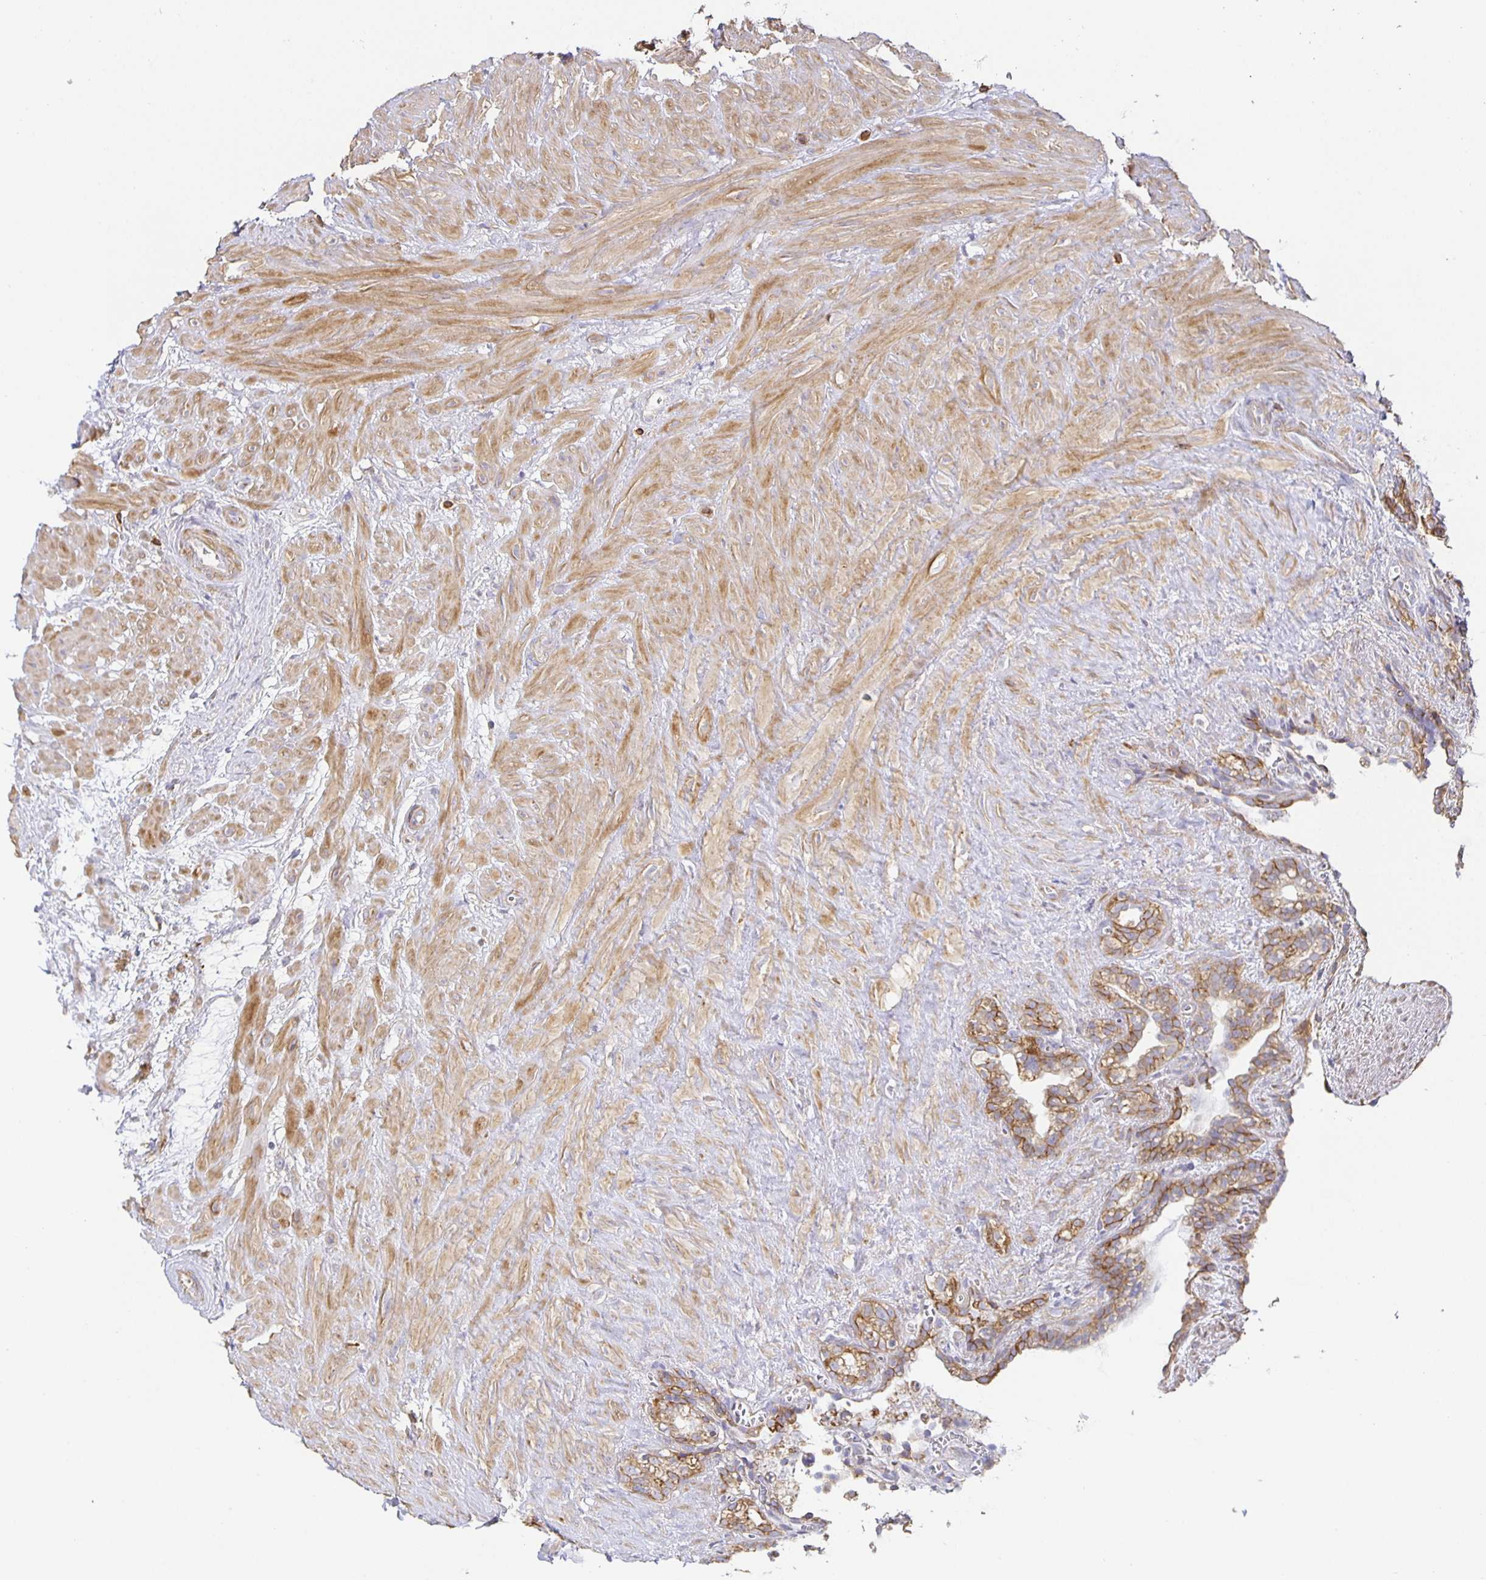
{"staining": {"intensity": "moderate", "quantity": "25%-75%", "location": "cytoplasmic/membranous"}, "tissue": "seminal vesicle", "cell_type": "Glandular cells", "image_type": "normal", "snomed": [{"axis": "morphology", "description": "Normal tissue, NOS"}, {"axis": "topography", "description": "Seminal veicle"}], "caption": "A micrograph of seminal vesicle stained for a protein demonstrates moderate cytoplasmic/membranous brown staining in glandular cells.", "gene": "FLRT3", "patient": {"sex": "male", "age": 76}}